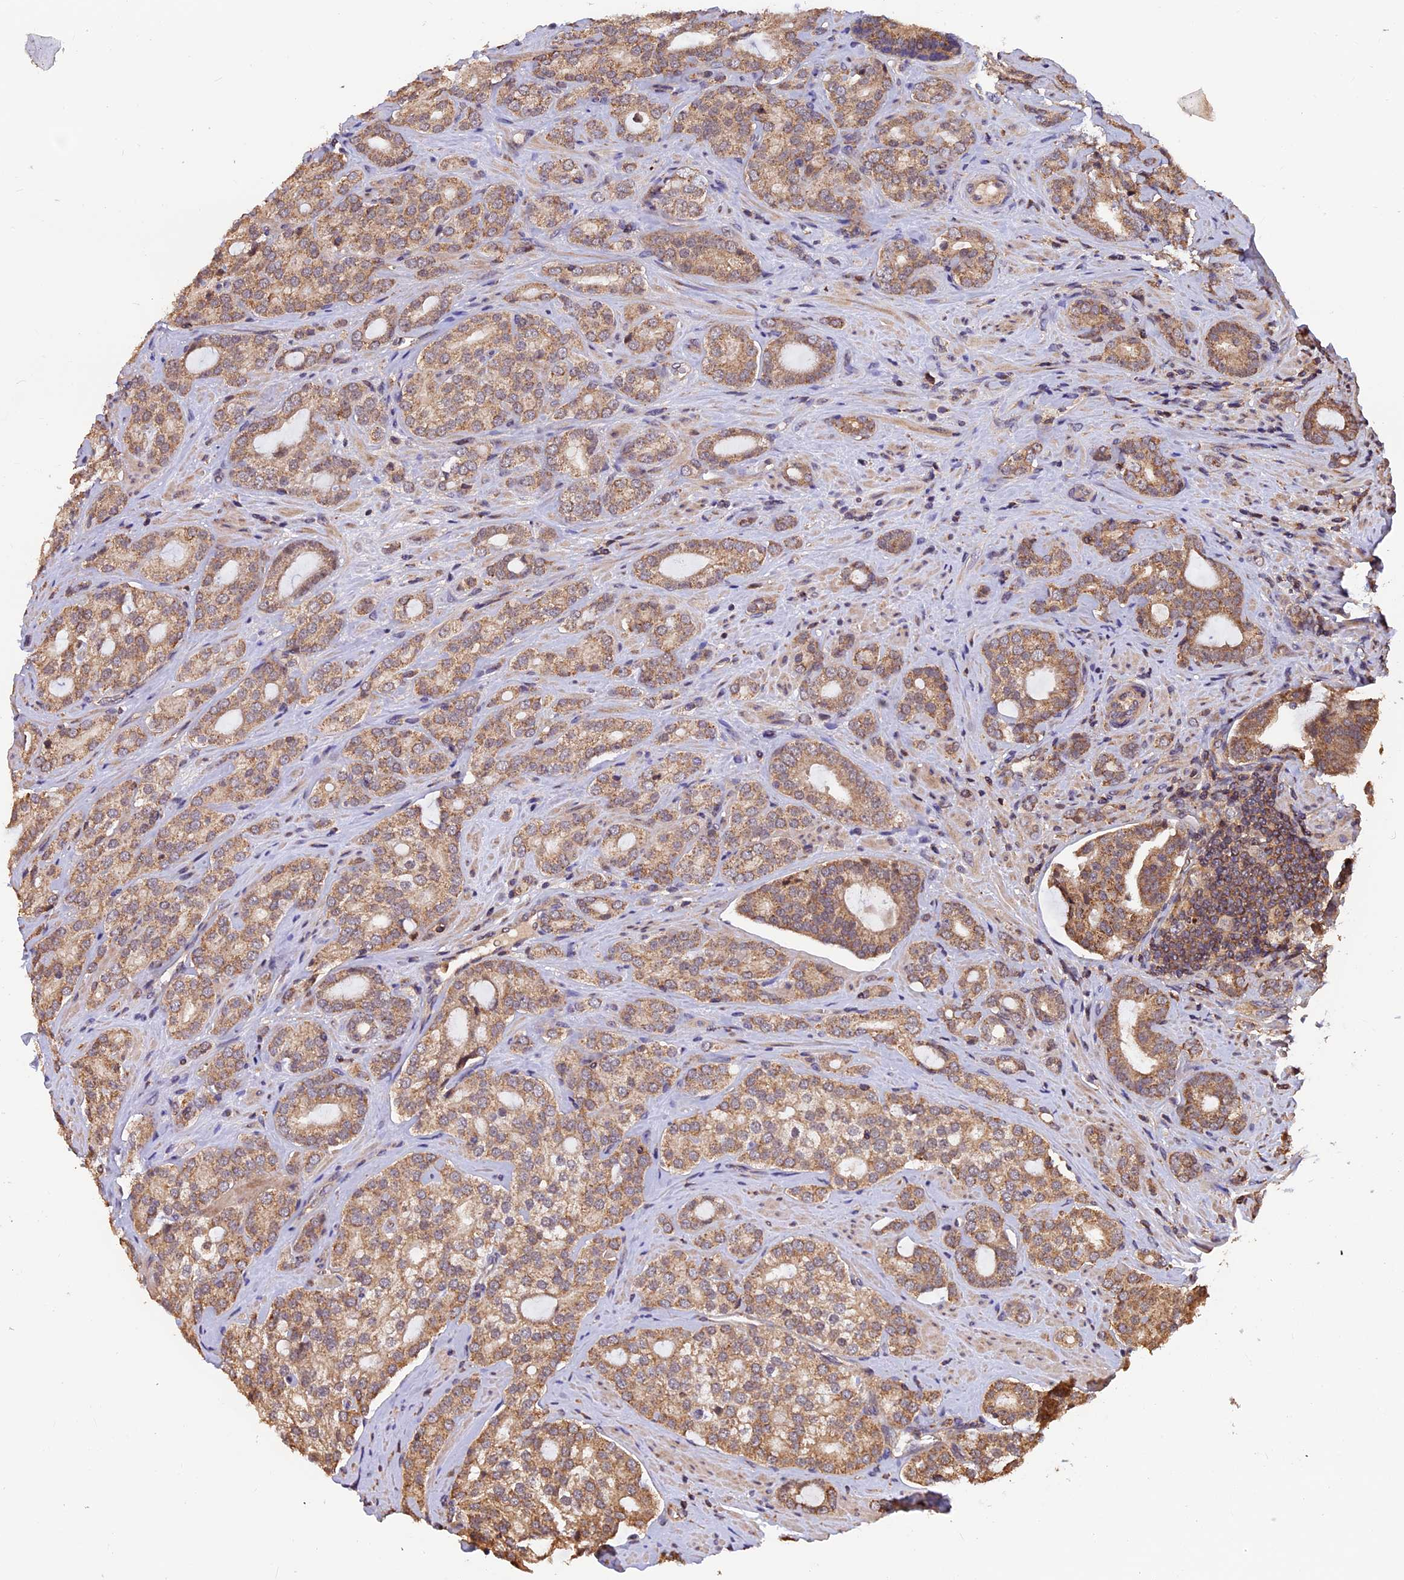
{"staining": {"intensity": "moderate", "quantity": ">75%", "location": "cytoplasmic/membranous"}, "tissue": "prostate cancer", "cell_type": "Tumor cells", "image_type": "cancer", "snomed": [{"axis": "morphology", "description": "Adenocarcinoma, High grade"}, {"axis": "topography", "description": "Prostate"}], "caption": "Tumor cells display medium levels of moderate cytoplasmic/membranous staining in approximately >75% of cells in prostate cancer.", "gene": "PKD2L2", "patient": {"sex": "male", "age": 63}}